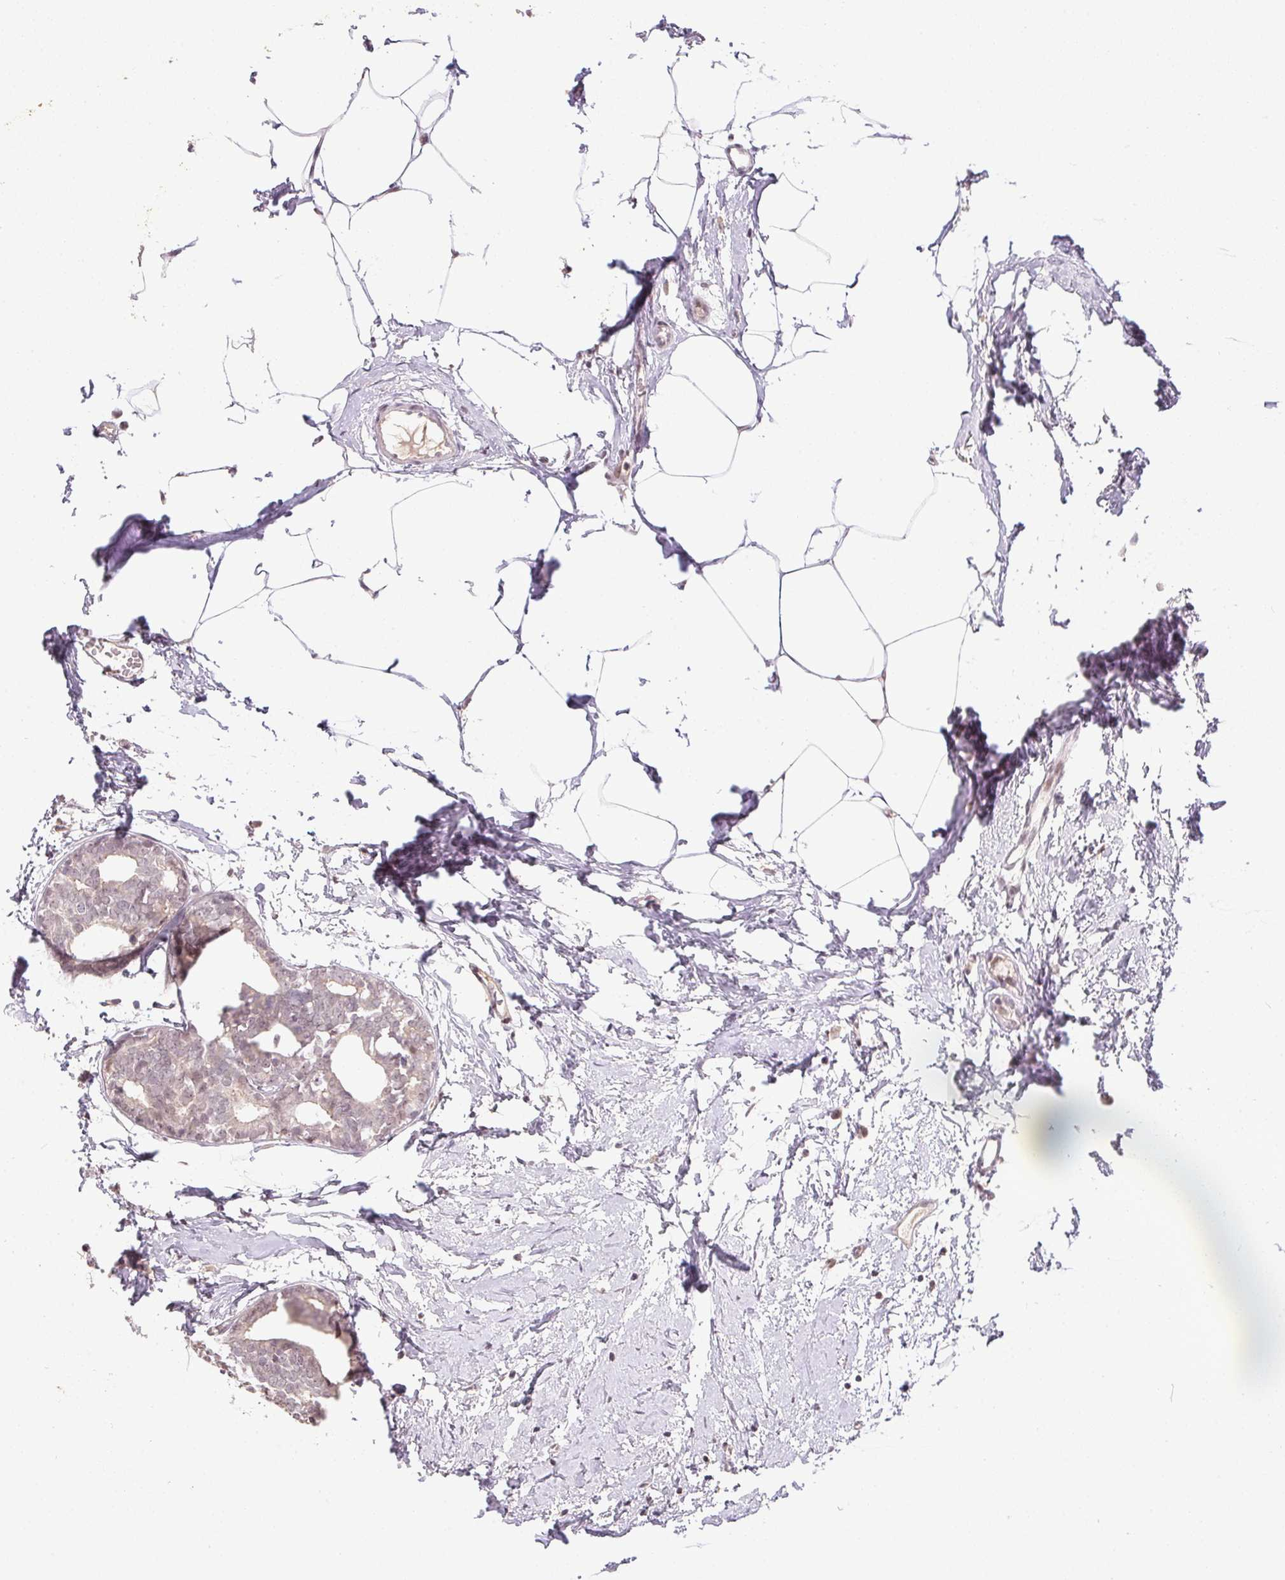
{"staining": {"intensity": "weak", "quantity": "<25%", "location": "cytoplasmic/membranous"}, "tissue": "breast cancer", "cell_type": "Tumor cells", "image_type": "cancer", "snomed": [{"axis": "morphology", "description": "Duct carcinoma"}, {"axis": "topography", "description": "Breast"}], "caption": "Immunohistochemical staining of breast cancer shows no significant staining in tumor cells. Brightfield microscopy of immunohistochemistry (IHC) stained with DAB (brown) and hematoxylin (blue), captured at high magnification.", "gene": "KDM4D", "patient": {"sex": "female", "age": 40}}